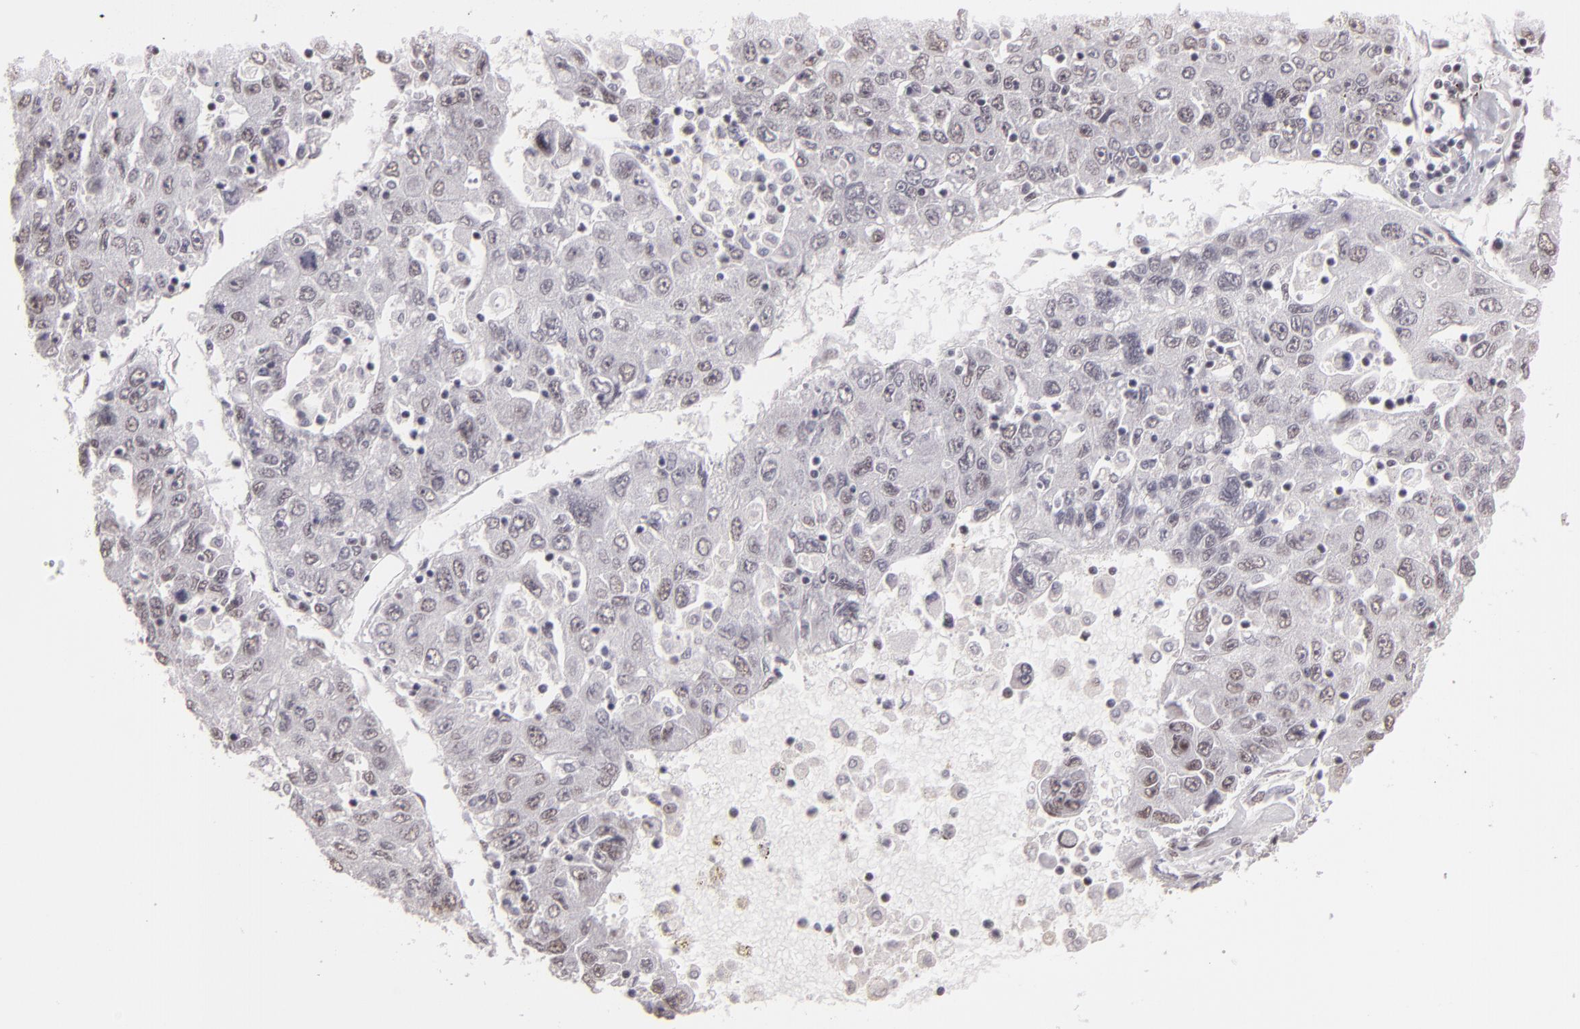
{"staining": {"intensity": "weak", "quantity": "<25%", "location": "nuclear"}, "tissue": "liver cancer", "cell_type": "Tumor cells", "image_type": "cancer", "snomed": [{"axis": "morphology", "description": "Carcinoma, Hepatocellular, NOS"}, {"axis": "topography", "description": "Liver"}], "caption": "IHC histopathology image of human hepatocellular carcinoma (liver) stained for a protein (brown), which shows no expression in tumor cells.", "gene": "INTS6", "patient": {"sex": "male", "age": 49}}